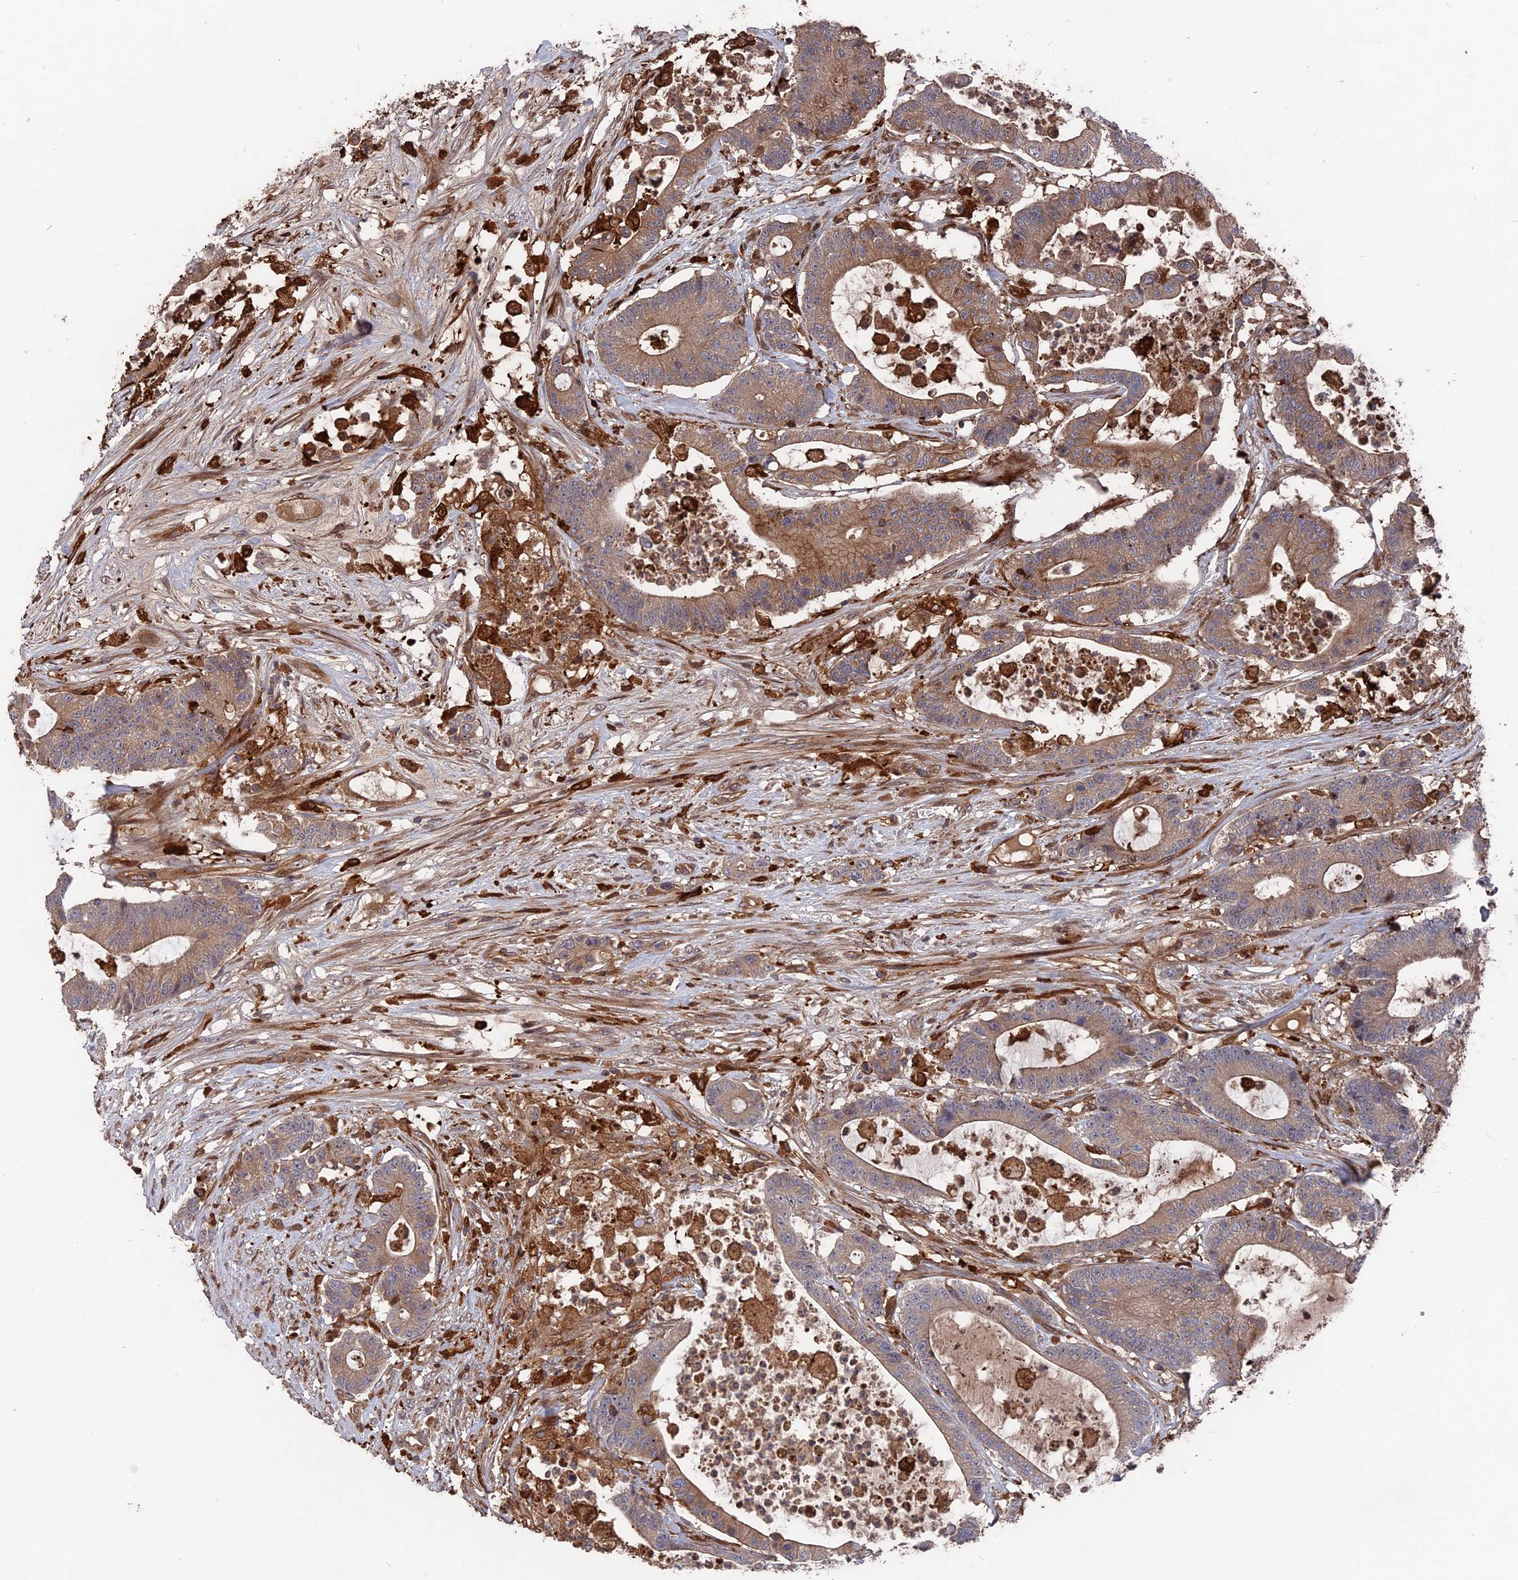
{"staining": {"intensity": "moderate", "quantity": ">75%", "location": "cytoplasmic/membranous"}, "tissue": "colorectal cancer", "cell_type": "Tumor cells", "image_type": "cancer", "snomed": [{"axis": "morphology", "description": "Adenocarcinoma, NOS"}, {"axis": "topography", "description": "Colon"}], "caption": "Human adenocarcinoma (colorectal) stained with a protein marker displays moderate staining in tumor cells.", "gene": "DEF8", "patient": {"sex": "female", "age": 84}}